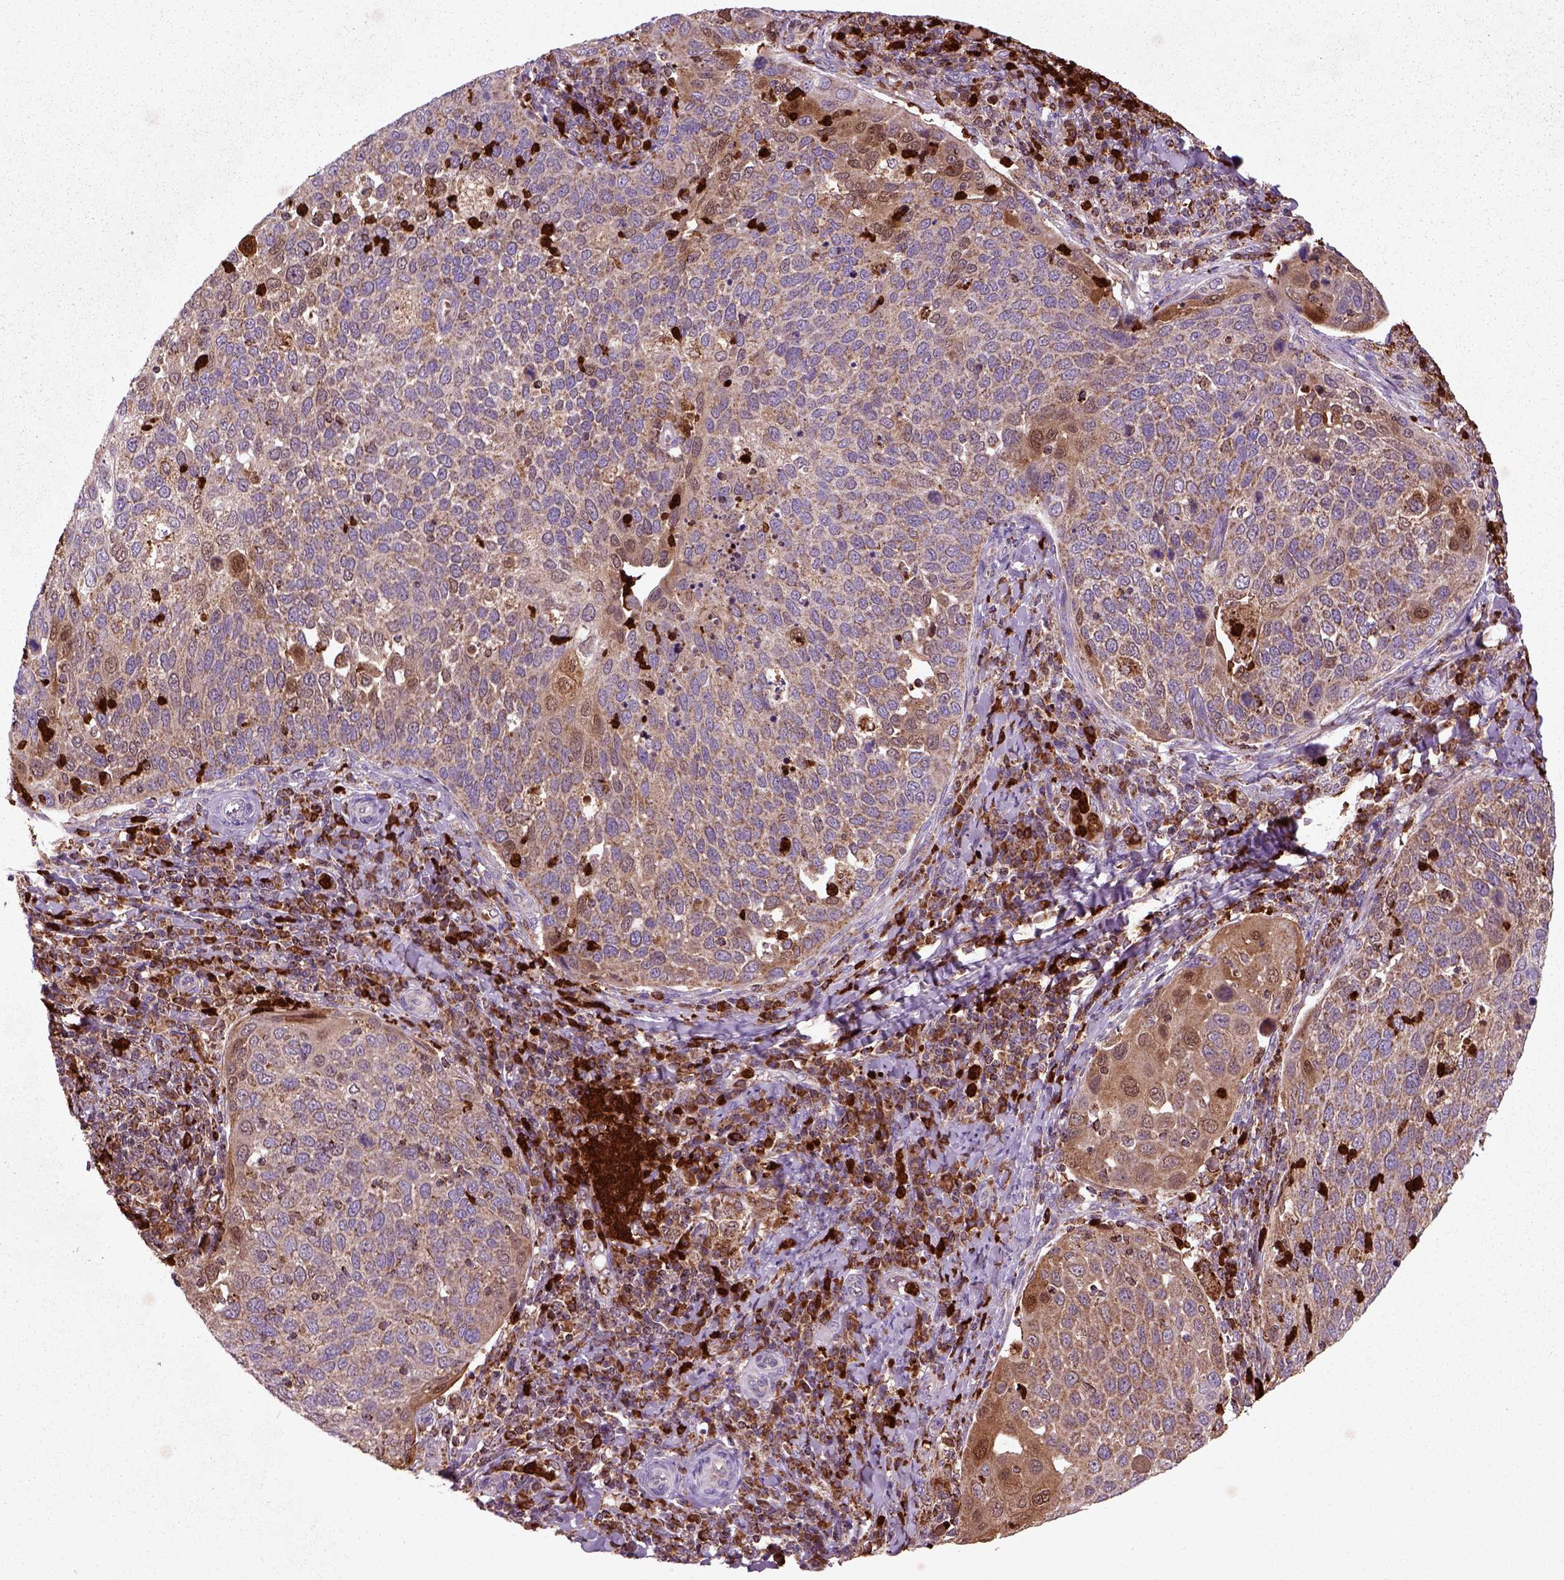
{"staining": {"intensity": "moderate", "quantity": ">75%", "location": "cytoplasmic/membranous"}, "tissue": "cervical cancer", "cell_type": "Tumor cells", "image_type": "cancer", "snomed": [{"axis": "morphology", "description": "Squamous cell carcinoma, NOS"}, {"axis": "topography", "description": "Cervix"}], "caption": "Immunohistochemistry (IHC) micrograph of neoplastic tissue: human cervical cancer stained using immunohistochemistry shows medium levels of moderate protein expression localized specifically in the cytoplasmic/membranous of tumor cells, appearing as a cytoplasmic/membranous brown color.", "gene": "NUDT16L1", "patient": {"sex": "female", "age": 54}}